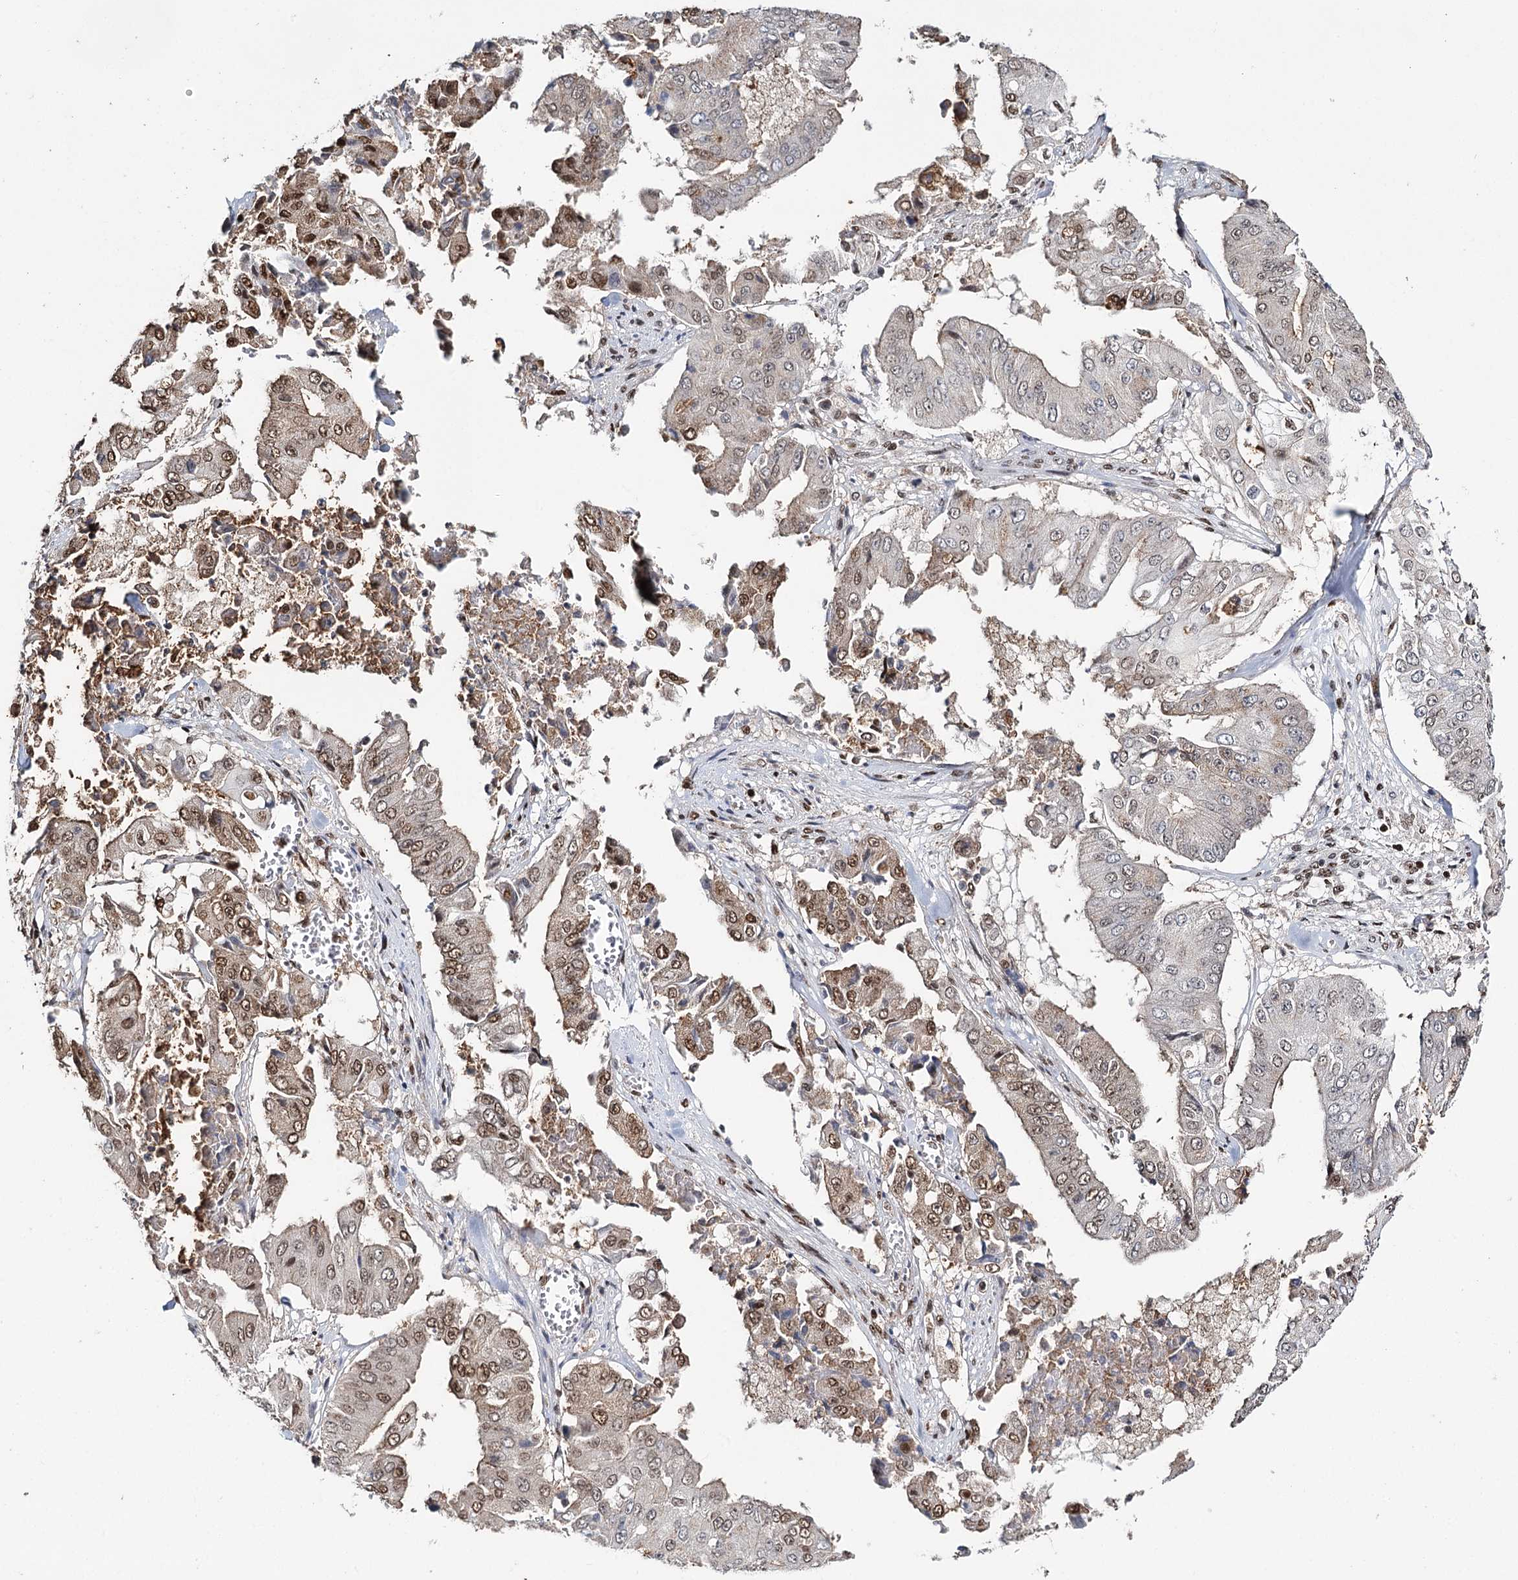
{"staining": {"intensity": "moderate", "quantity": "25%-75%", "location": "nuclear"}, "tissue": "pancreatic cancer", "cell_type": "Tumor cells", "image_type": "cancer", "snomed": [{"axis": "morphology", "description": "Adenocarcinoma, NOS"}, {"axis": "topography", "description": "Pancreas"}], "caption": "Tumor cells reveal moderate nuclear expression in approximately 25%-75% of cells in pancreatic adenocarcinoma.", "gene": "RPS27A", "patient": {"sex": "female", "age": 77}}